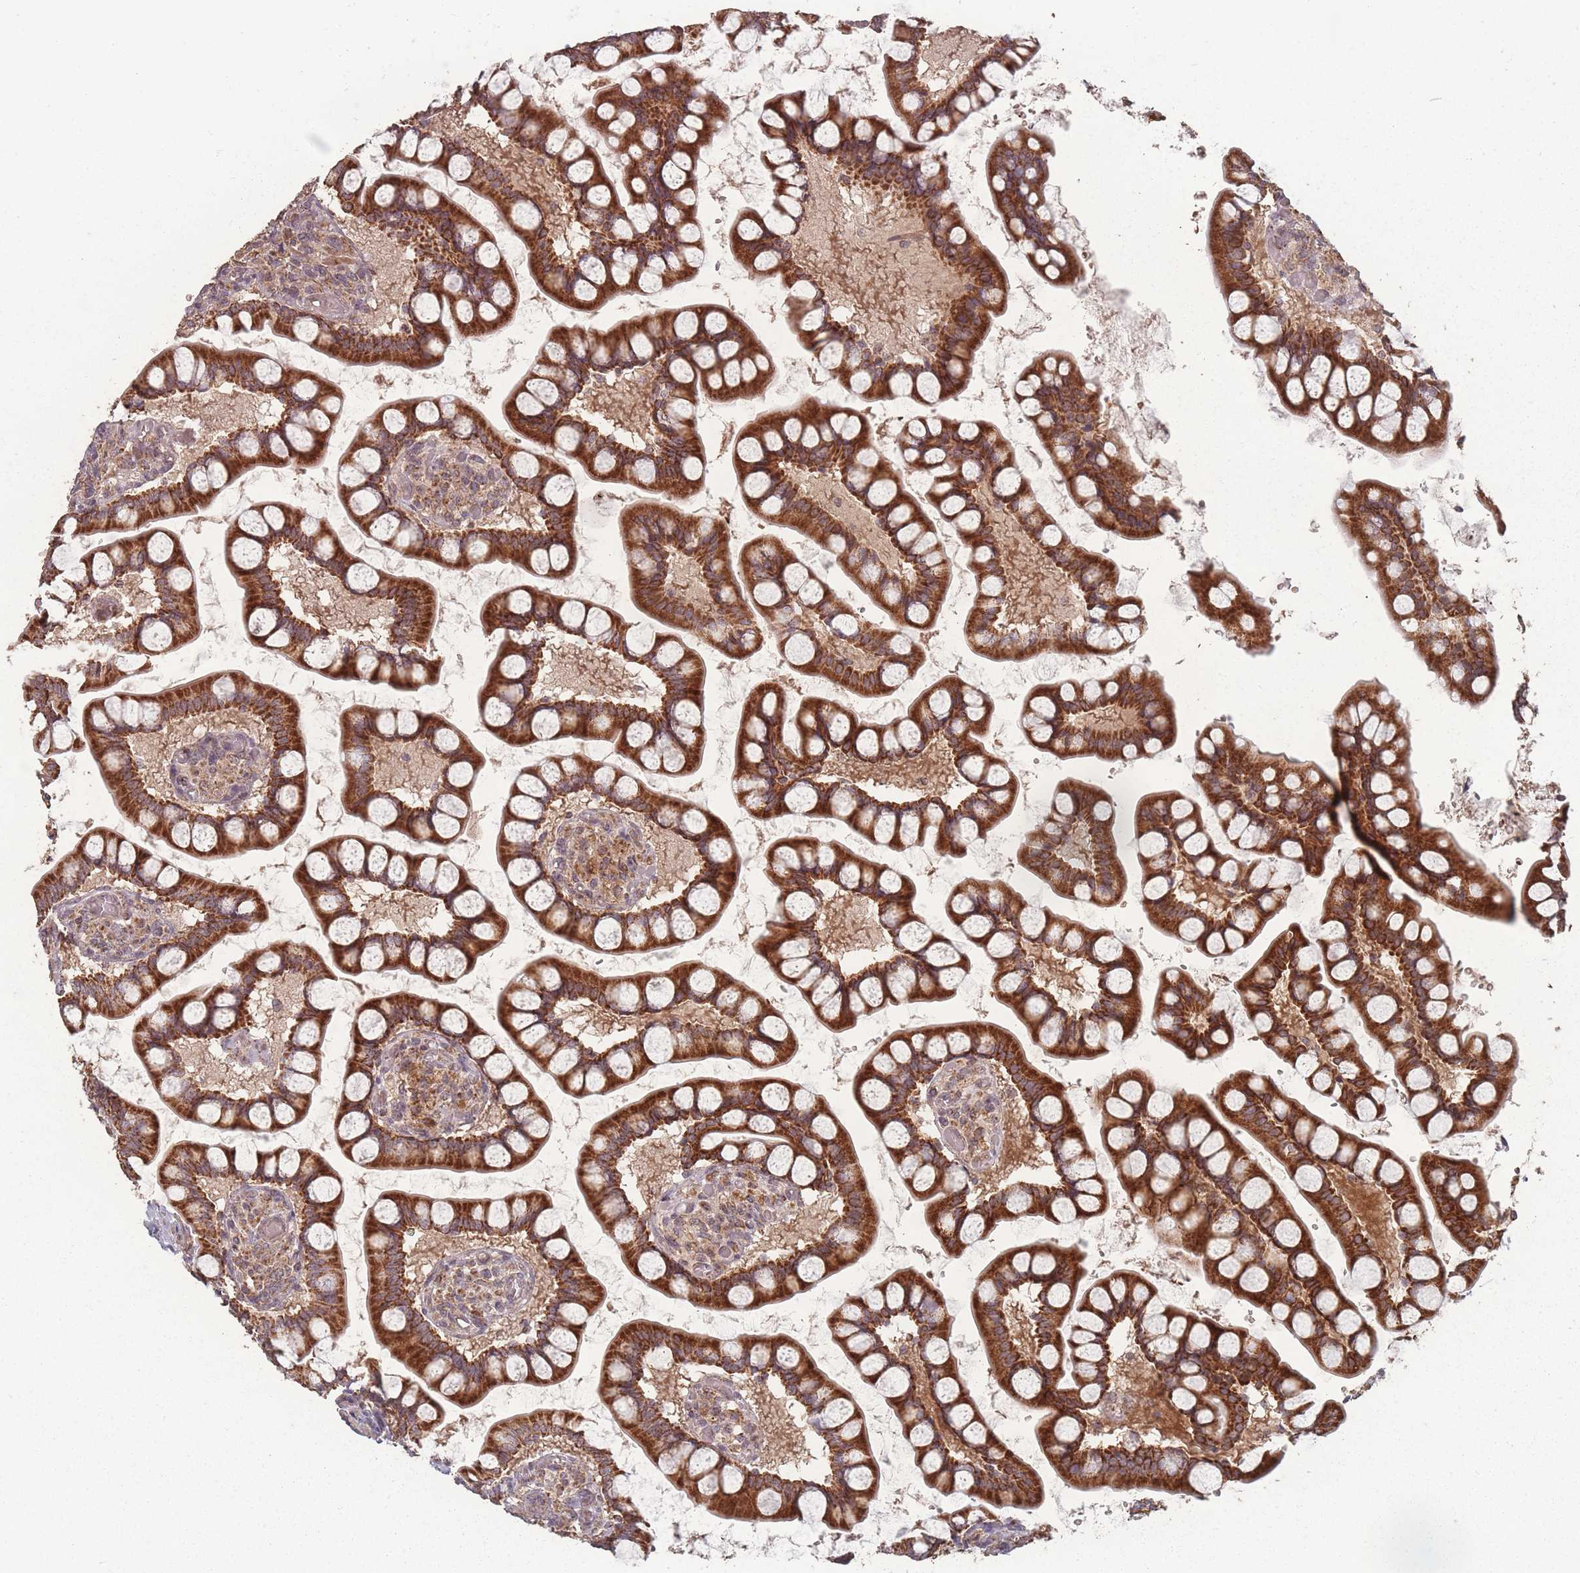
{"staining": {"intensity": "strong", "quantity": ">75%", "location": "cytoplasmic/membranous"}, "tissue": "small intestine", "cell_type": "Glandular cells", "image_type": "normal", "snomed": [{"axis": "morphology", "description": "Normal tissue, NOS"}, {"axis": "topography", "description": "Small intestine"}], "caption": "Small intestine stained with a brown dye shows strong cytoplasmic/membranous positive staining in about >75% of glandular cells.", "gene": "LYRM7", "patient": {"sex": "male", "age": 52}}